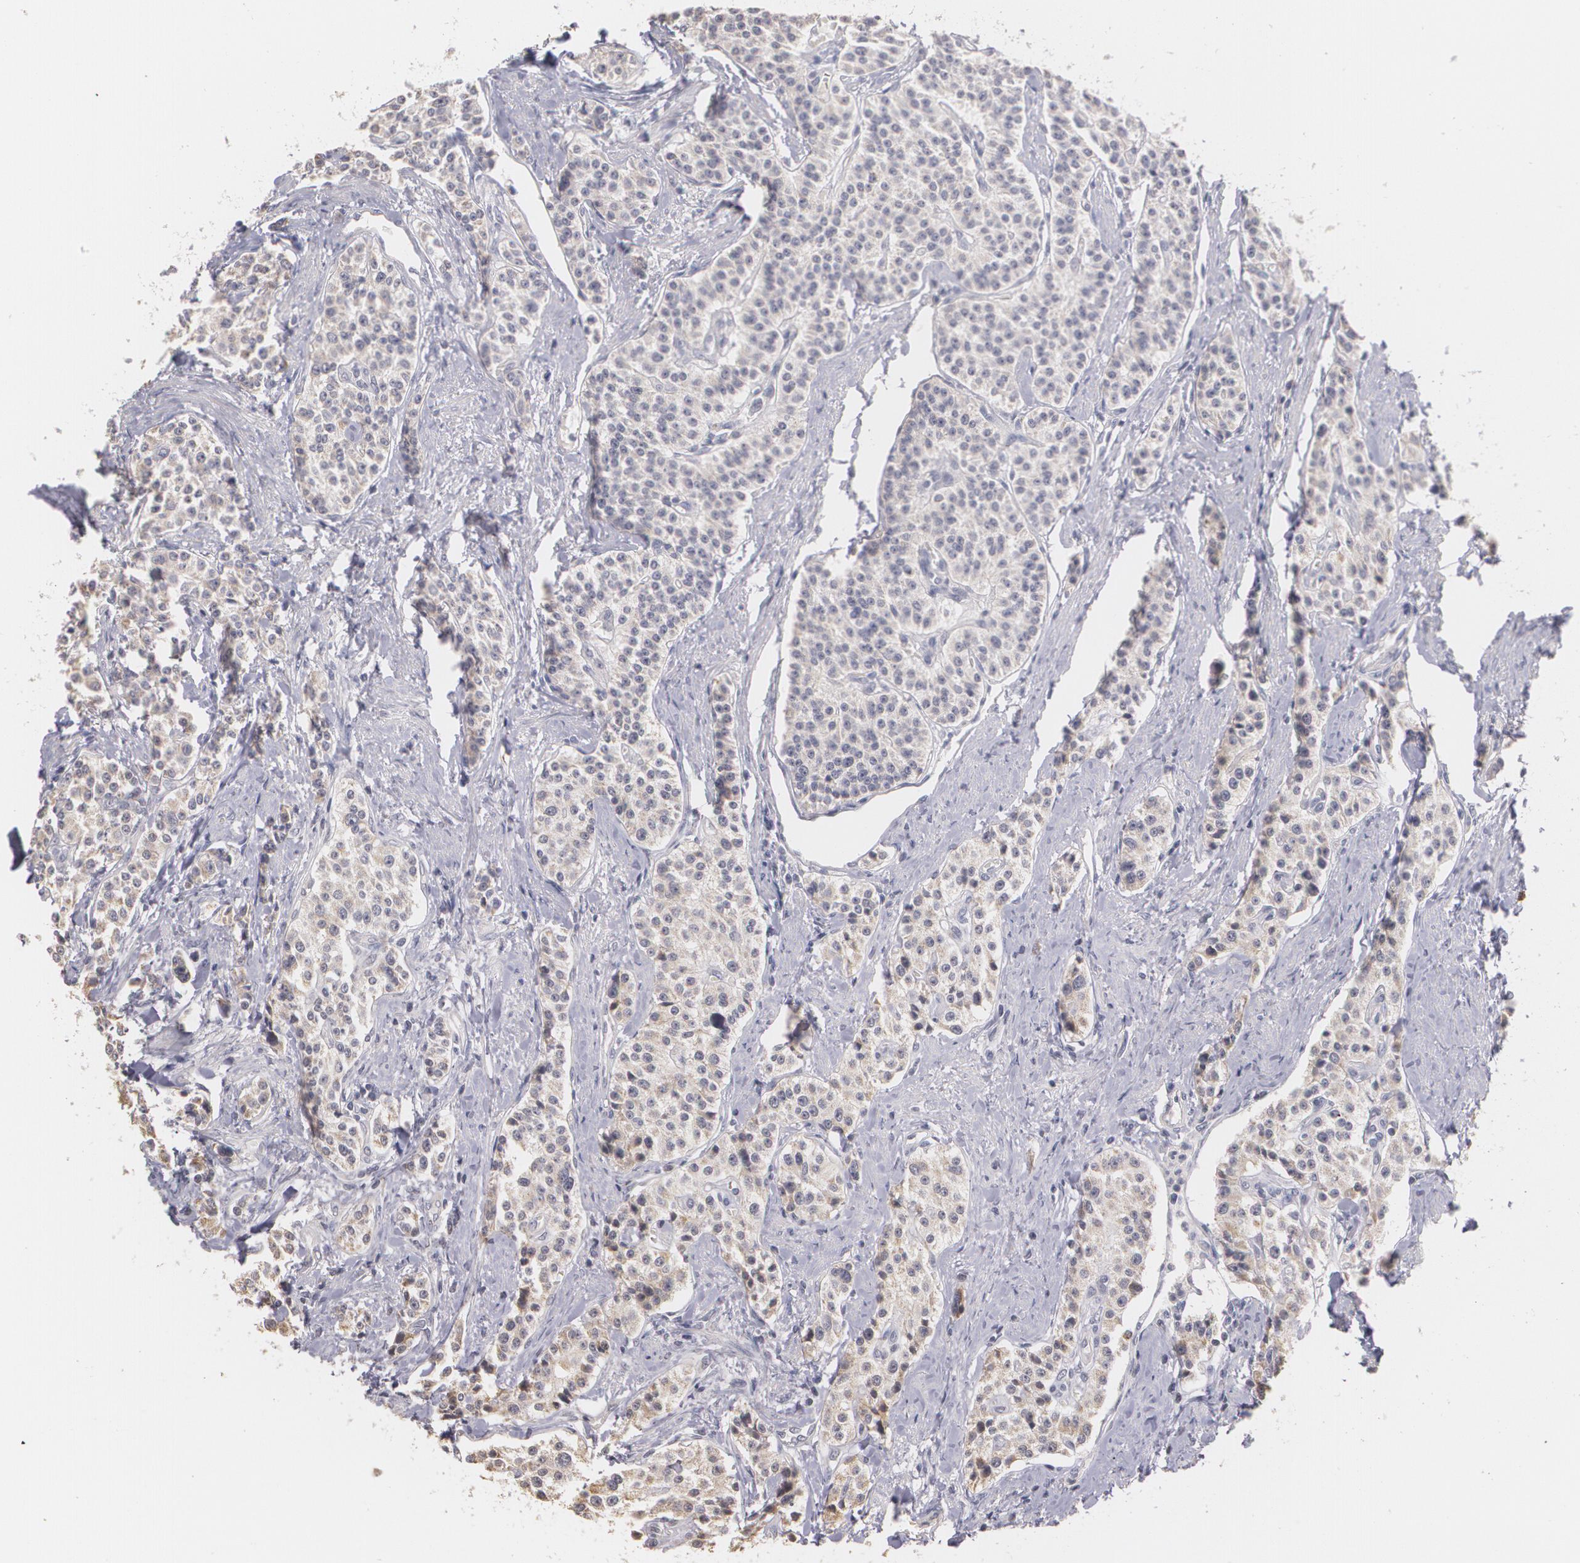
{"staining": {"intensity": "negative", "quantity": "none", "location": "none"}, "tissue": "carcinoid", "cell_type": "Tumor cells", "image_type": "cancer", "snomed": [{"axis": "morphology", "description": "Carcinoid, malignant, NOS"}, {"axis": "topography", "description": "Stomach"}], "caption": "Tumor cells show no significant positivity in malignant carcinoid.", "gene": "THRB", "patient": {"sex": "female", "age": 76}}